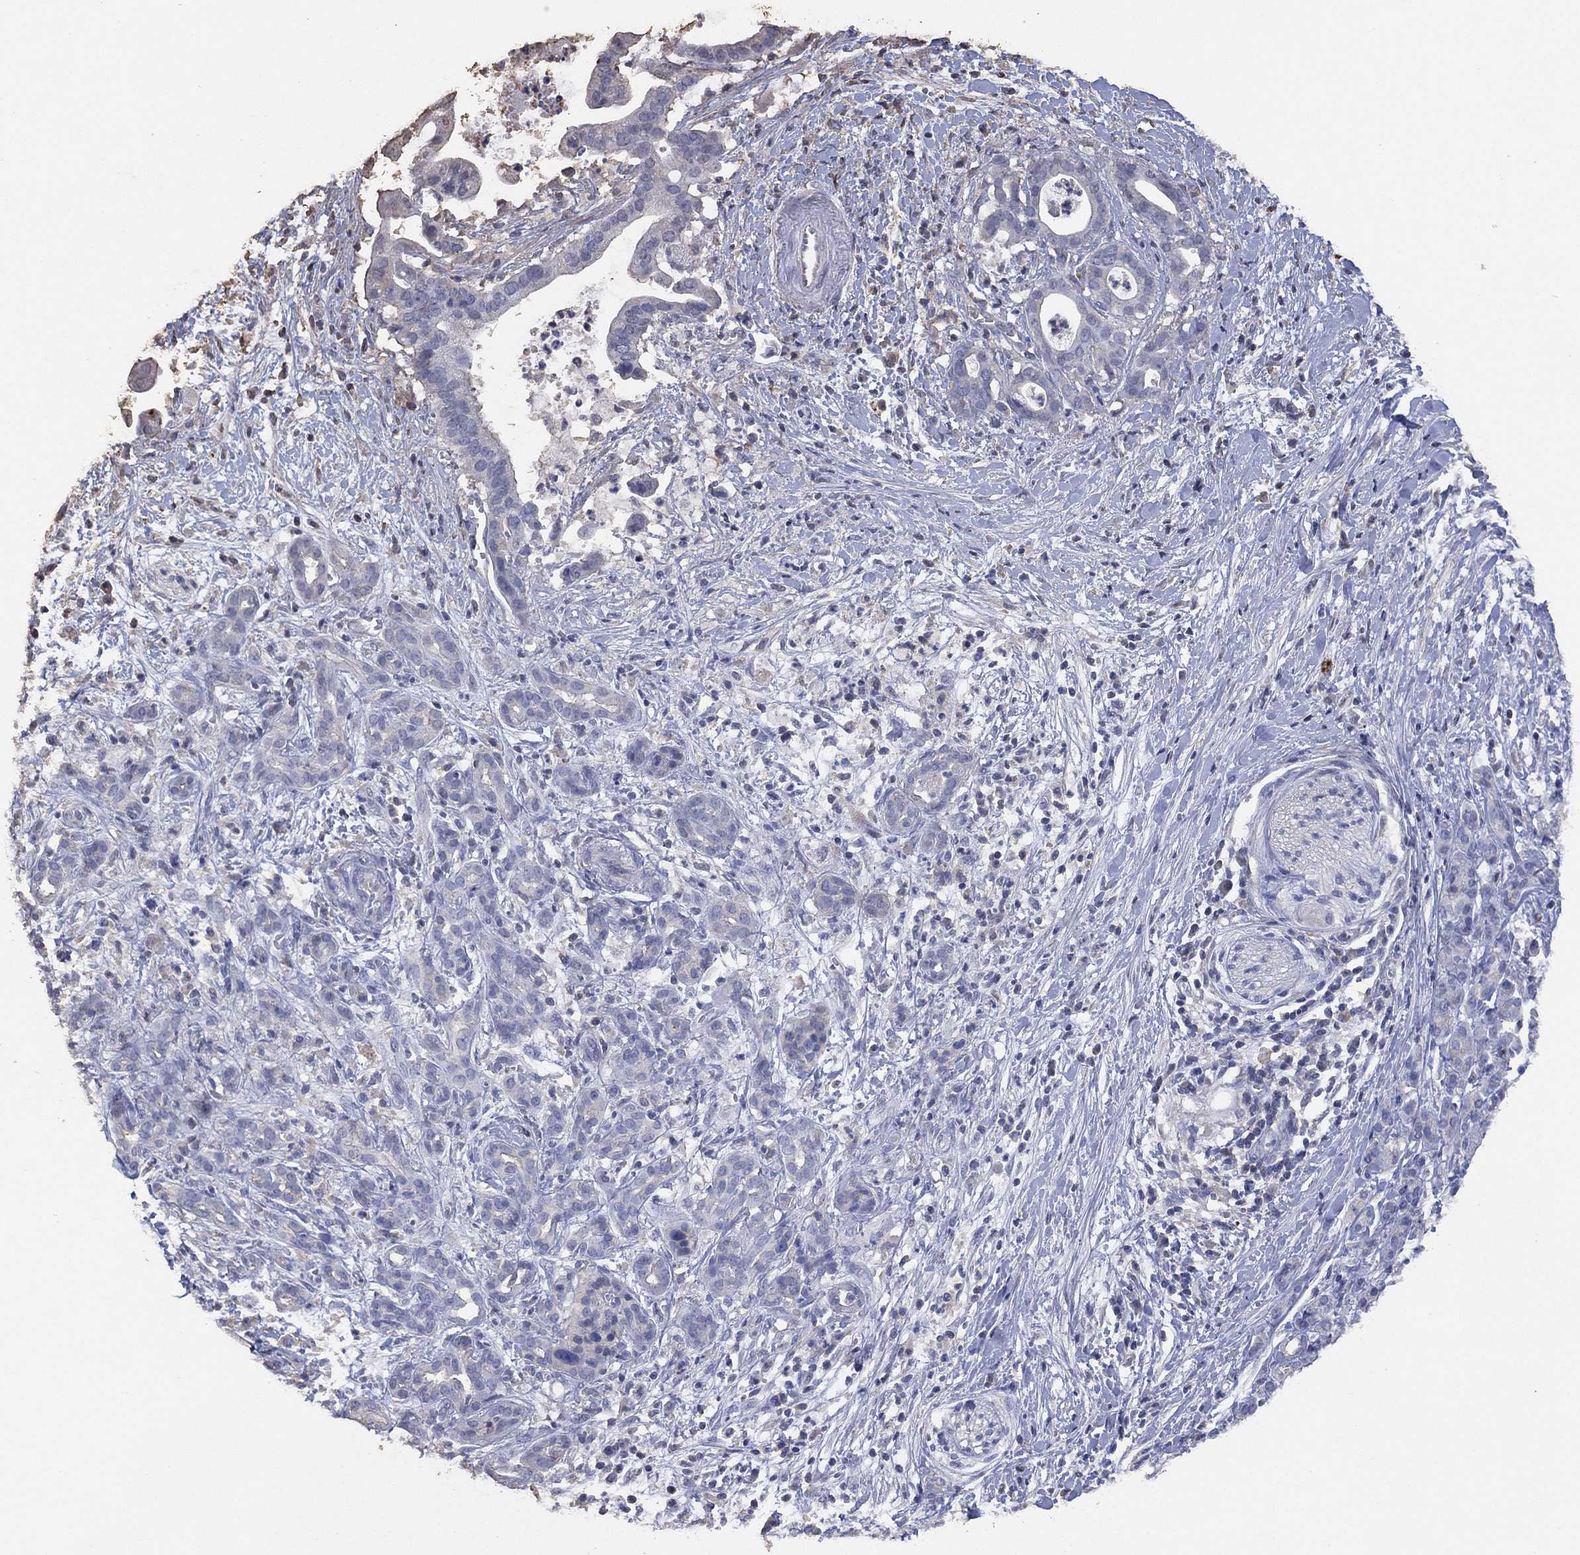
{"staining": {"intensity": "negative", "quantity": "none", "location": "none"}, "tissue": "pancreatic cancer", "cell_type": "Tumor cells", "image_type": "cancer", "snomed": [{"axis": "morphology", "description": "Adenocarcinoma, NOS"}, {"axis": "topography", "description": "Pancreas"}], "caption": "Adenocarcinoma (pancreatic) was stained to show a protein in brown. There is no significant positivity in tumor cells. (DAB (3,3'-diaminobenzidine) immunohistochemistry visualized using brightfield microscopy, high magnification).", "gene": "ADPRHL1", "patient": {"sex": "male", "age": 61}}